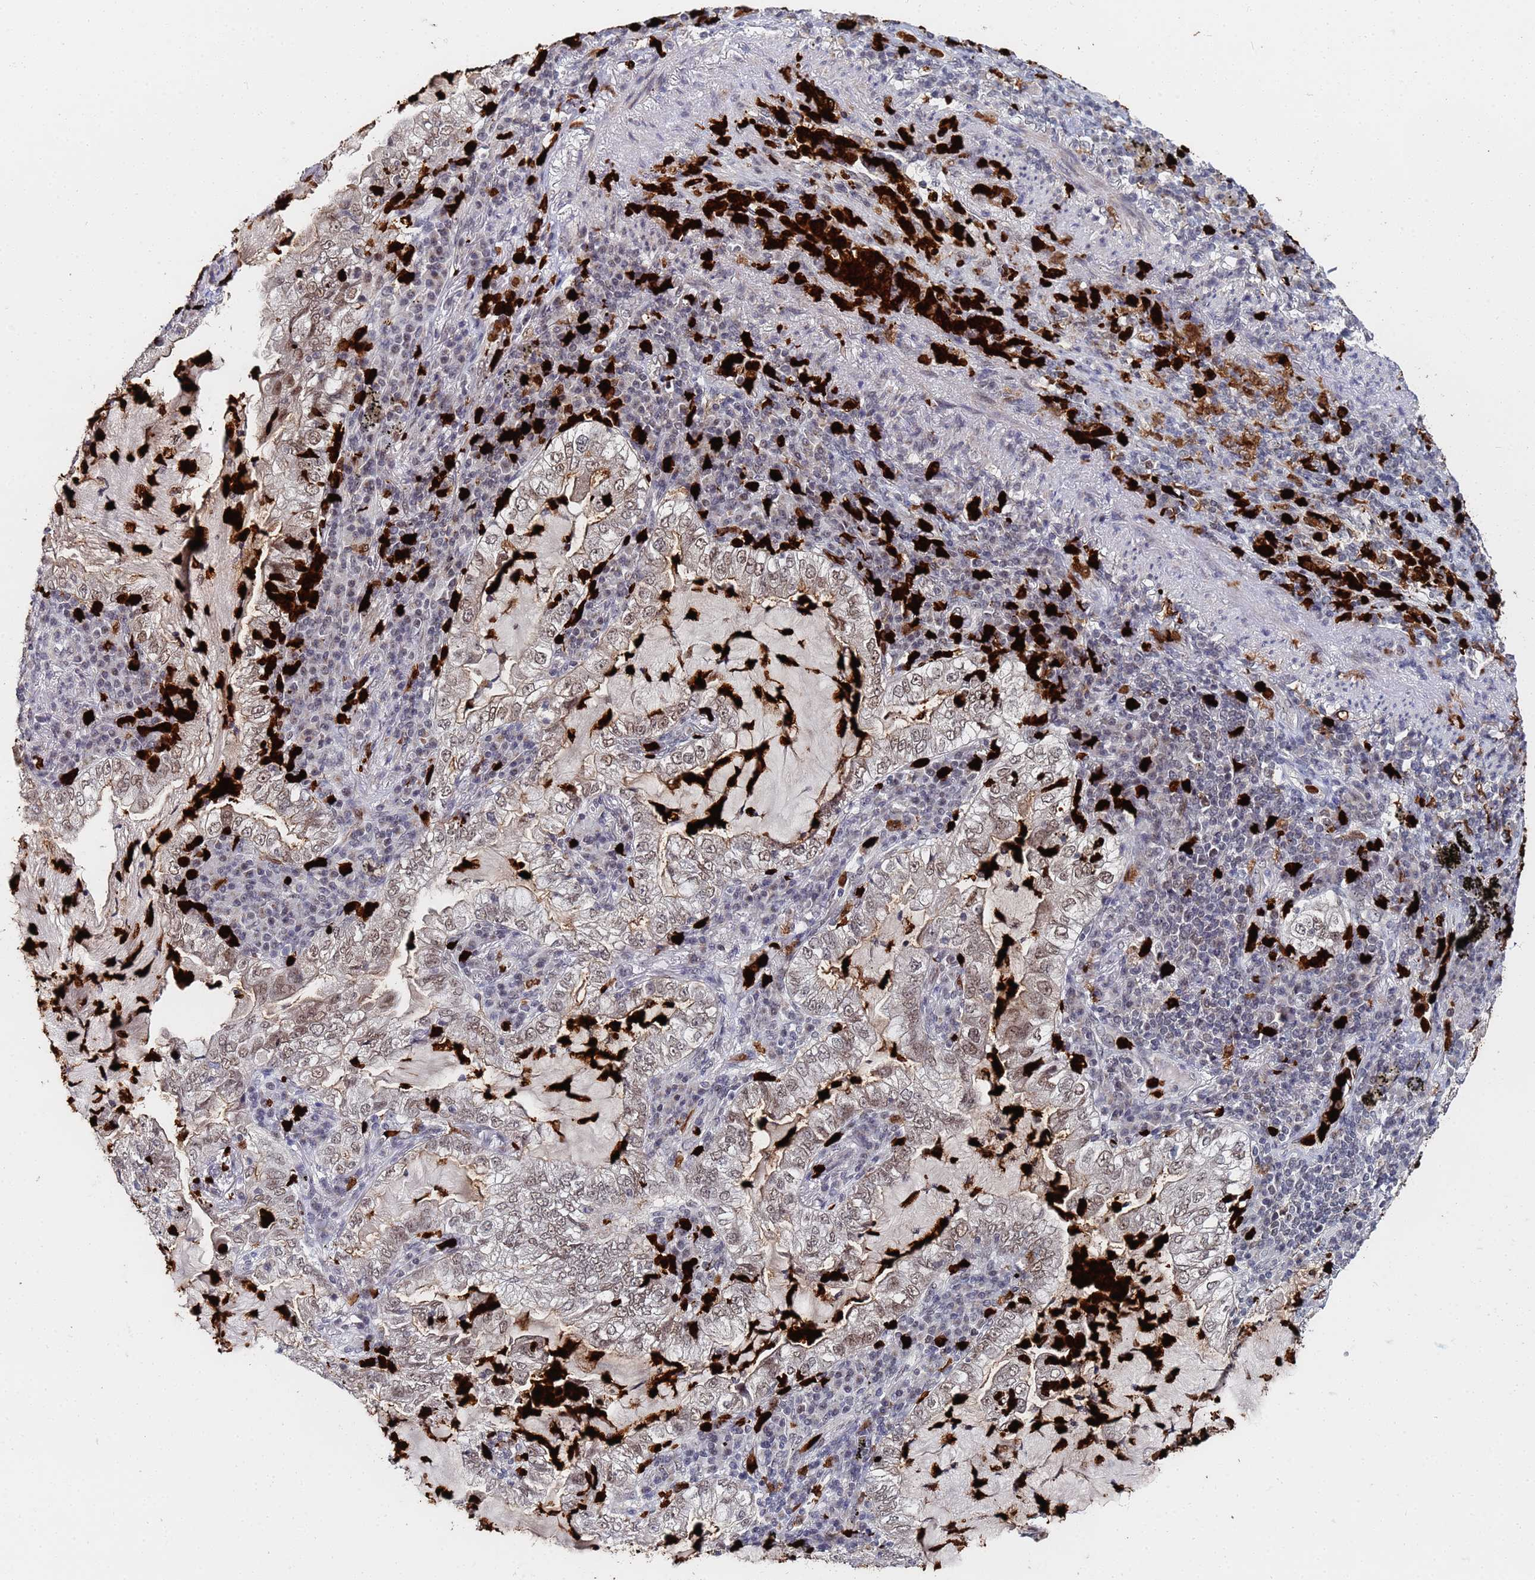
{"staining": {"intensity": "moderate", "quantity": ">75%", "location": "cytoplasmic/membranous,nuclear"}, "tissue": "lung cancer", "cell_type": "Tumor cells", "image_type": "cancer", "snomed": [{"axis": "morphology", "description": "Adenocarcinoma, NOS"}, {"axis": "topography", "description": "Lung"}], "caption": "Immunohistochemistry (IHC) photomicrograph of lung cancer stained for a protein (brown), which shows medium levels of moderate cytoplasmic/membranous and nuclear expression in approximately >75% of tumor cells.", "gene": "MTCL1", "patient": {"sex": "female", "age": 73}}